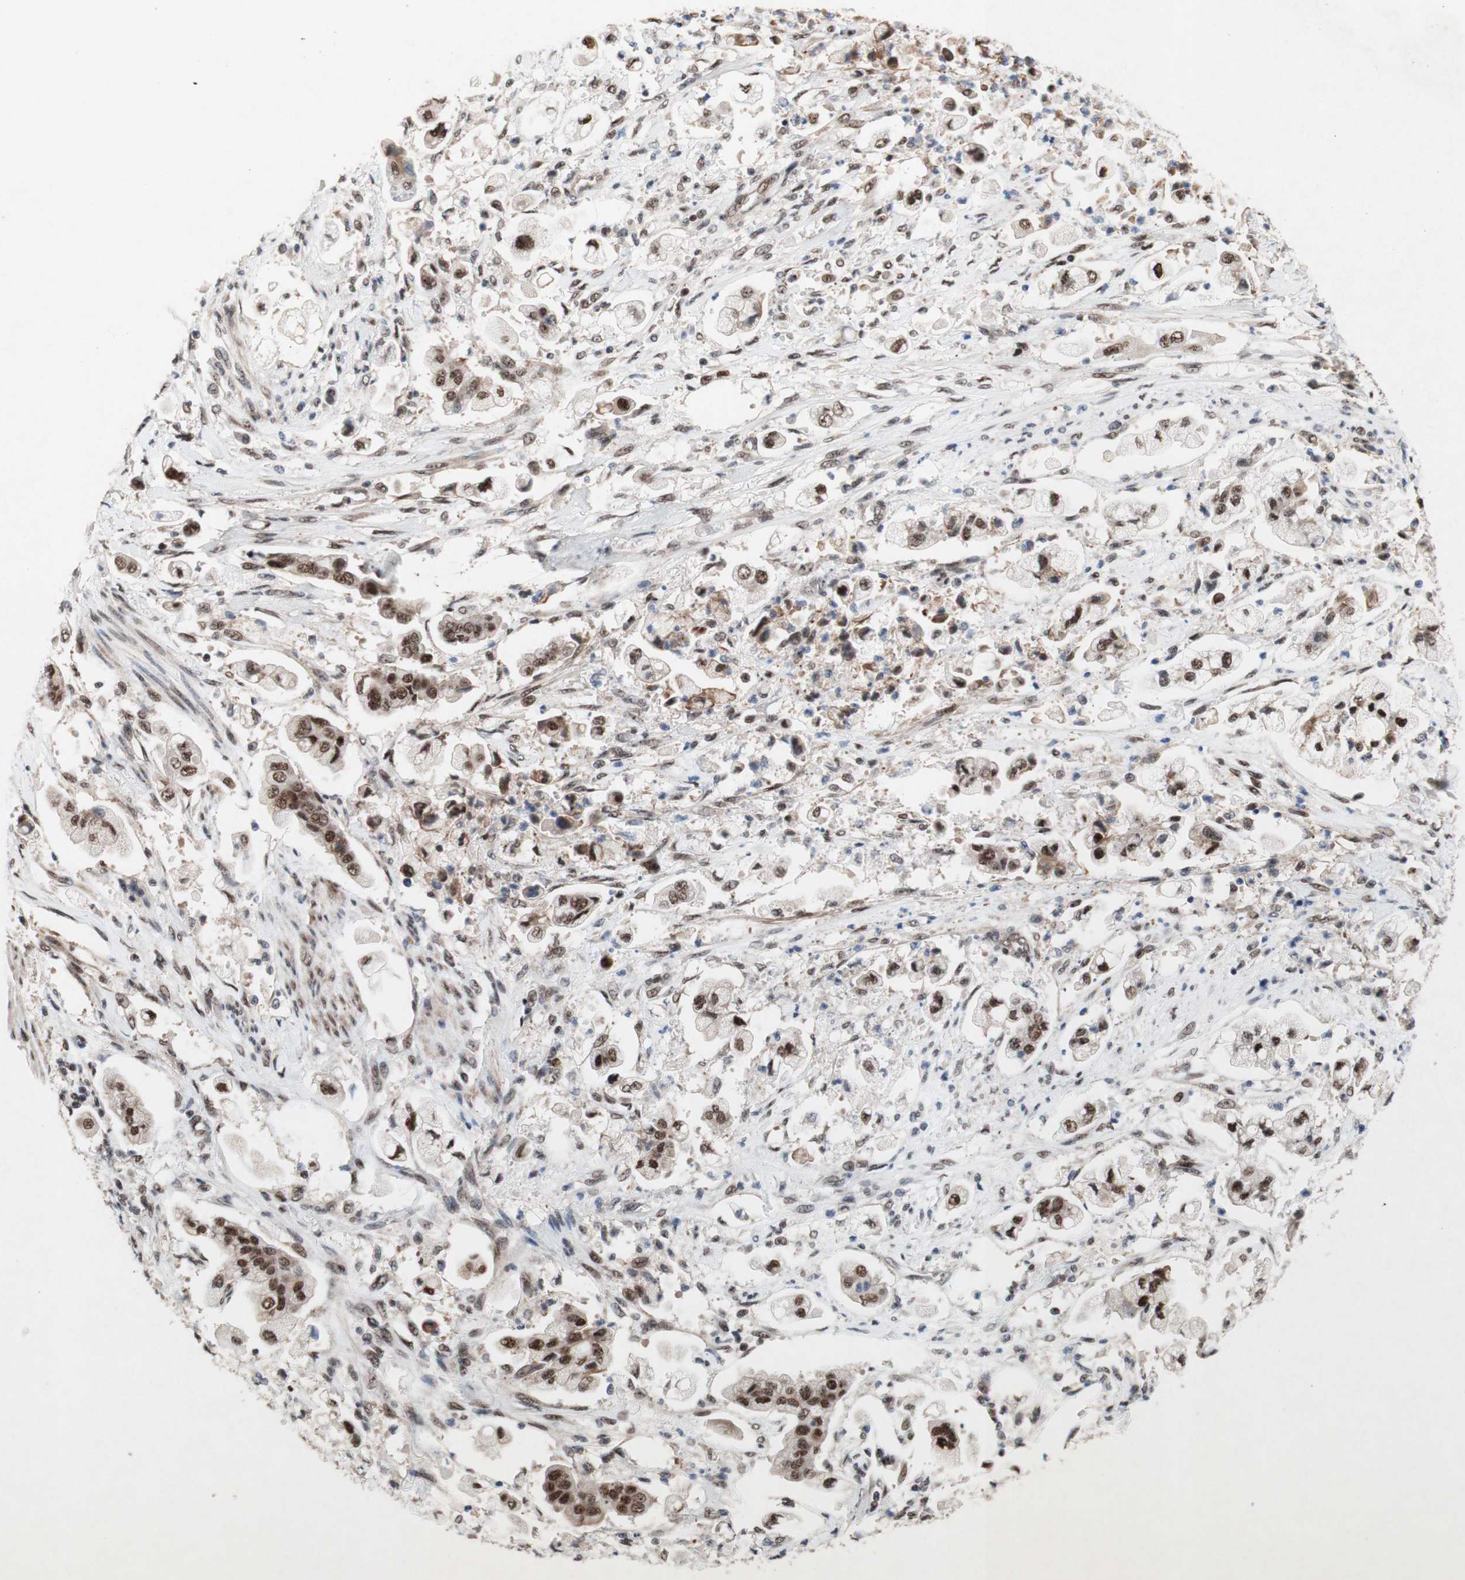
{"staining": {"intensity": "strong", "quantity": ">75%", "location": "nuclear"}, "tissue": "stomach cancer", "cell_type": "Tumor cells", "image_type": "cancer", "snomed": [{"axis": "morphology", "description": "Adenocarcinoma, NOS"}, {"axis": "topography", "description": "Stomach"}], "caption": "A high amount of strong nuclear positivity is appreciated in about >75% of tumor cells in stomach adenocarcinoma tissue.", "gene": "TLE1", "patient": {"sex": "male", "age": 62}}